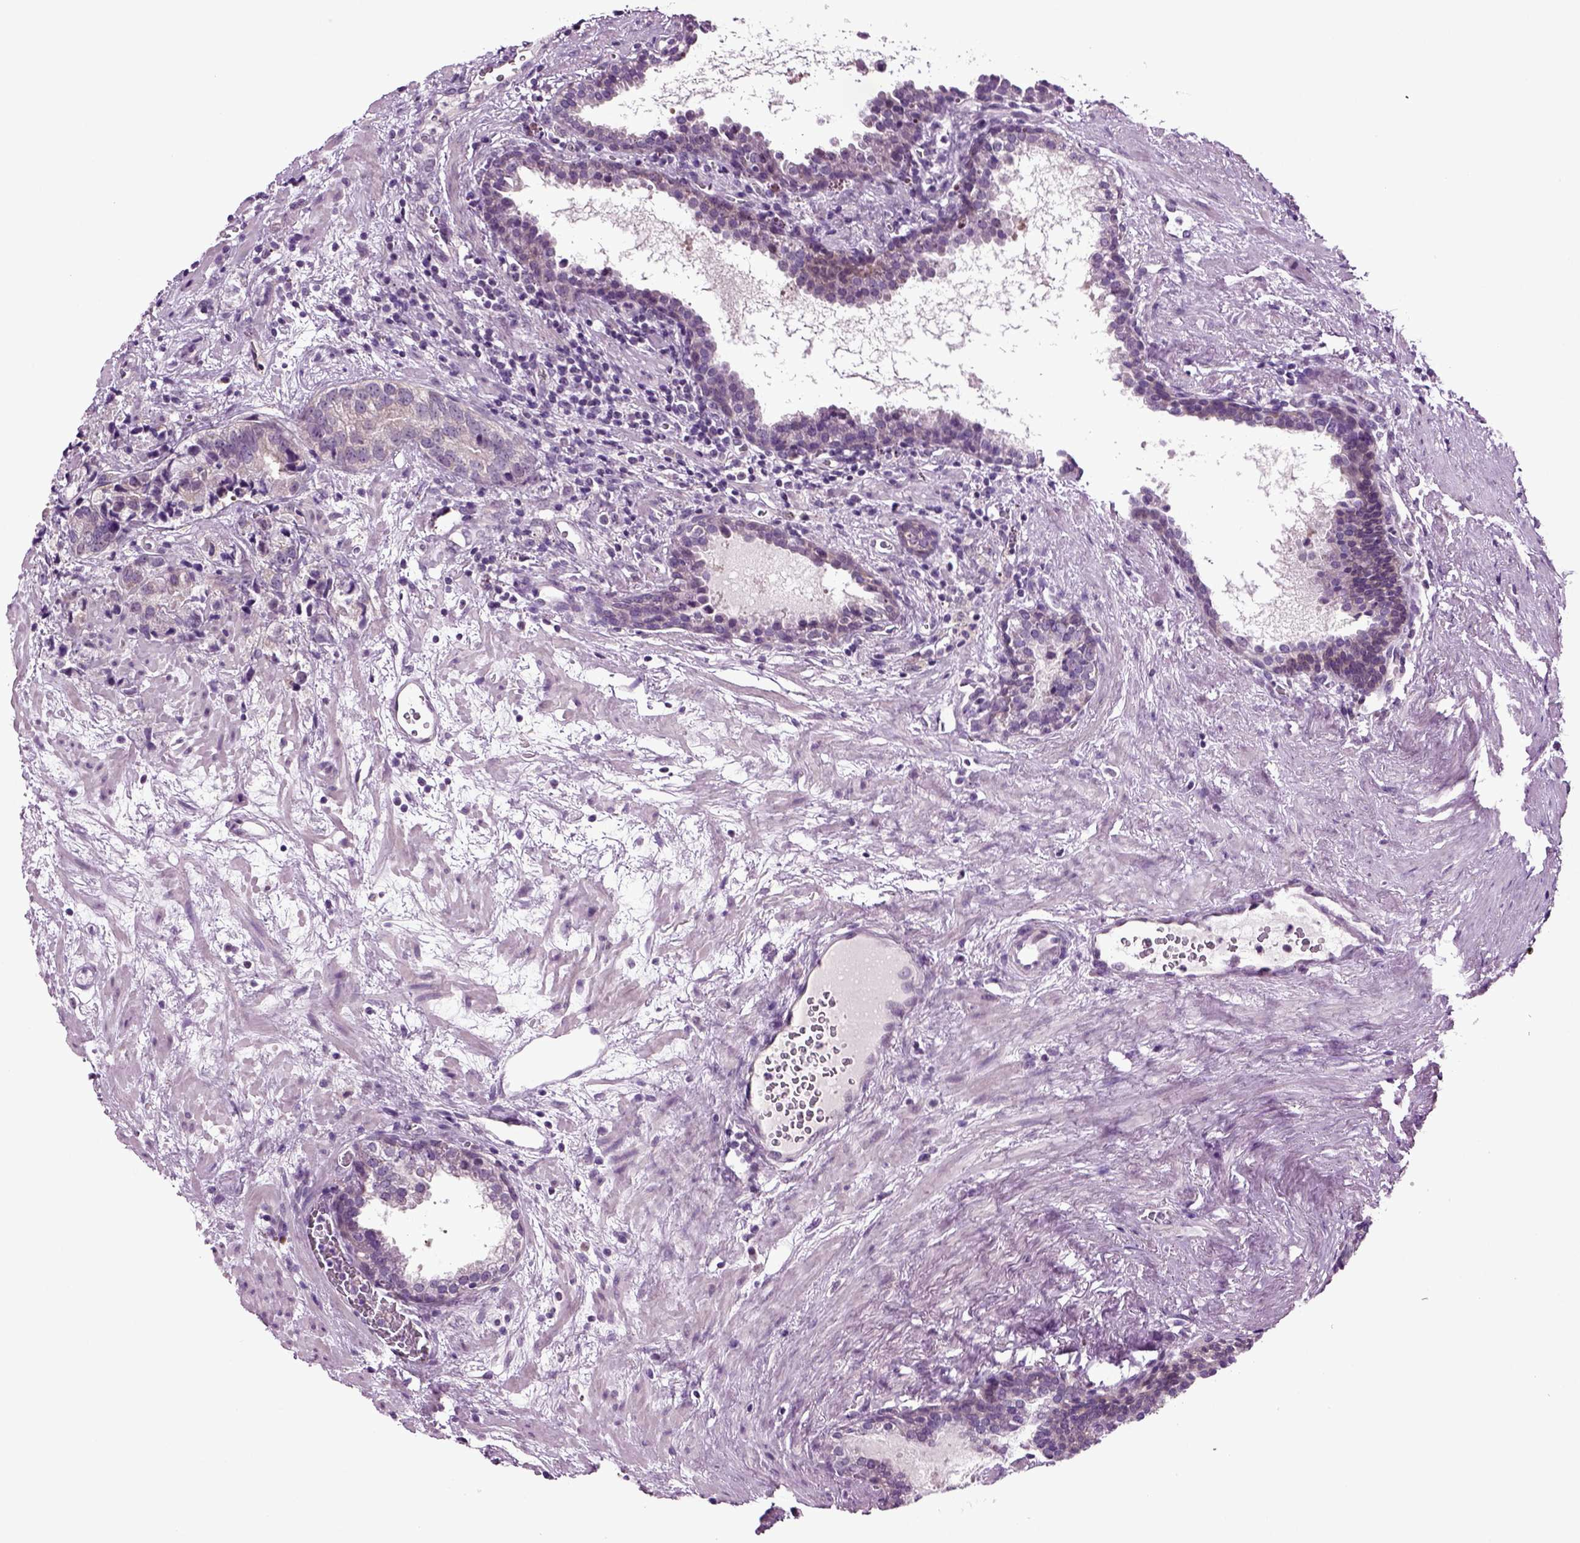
{"staining": {"intensity": "negative", "quantity": "none", "location": "none"}, "tissue": "prostate cancer", "cell_type": "Tumor cells", "image_type": "cancer", "snomed": [{"axis": "morphology", "description": "Adenocarcinoma, NOS"}, {"axis": "topography", "description": "Prostate and seminal vesicle, NOS"}], "caption": "The immunohistochemistry photomicrograph has no significant staining in tumor cells of prostate cancer (adenocarcinoma) tissue. (IHC, brightfield microscopy, high magnification).", "gene": "PLCH2", "patient": {"sex": "male", "age": 63}}